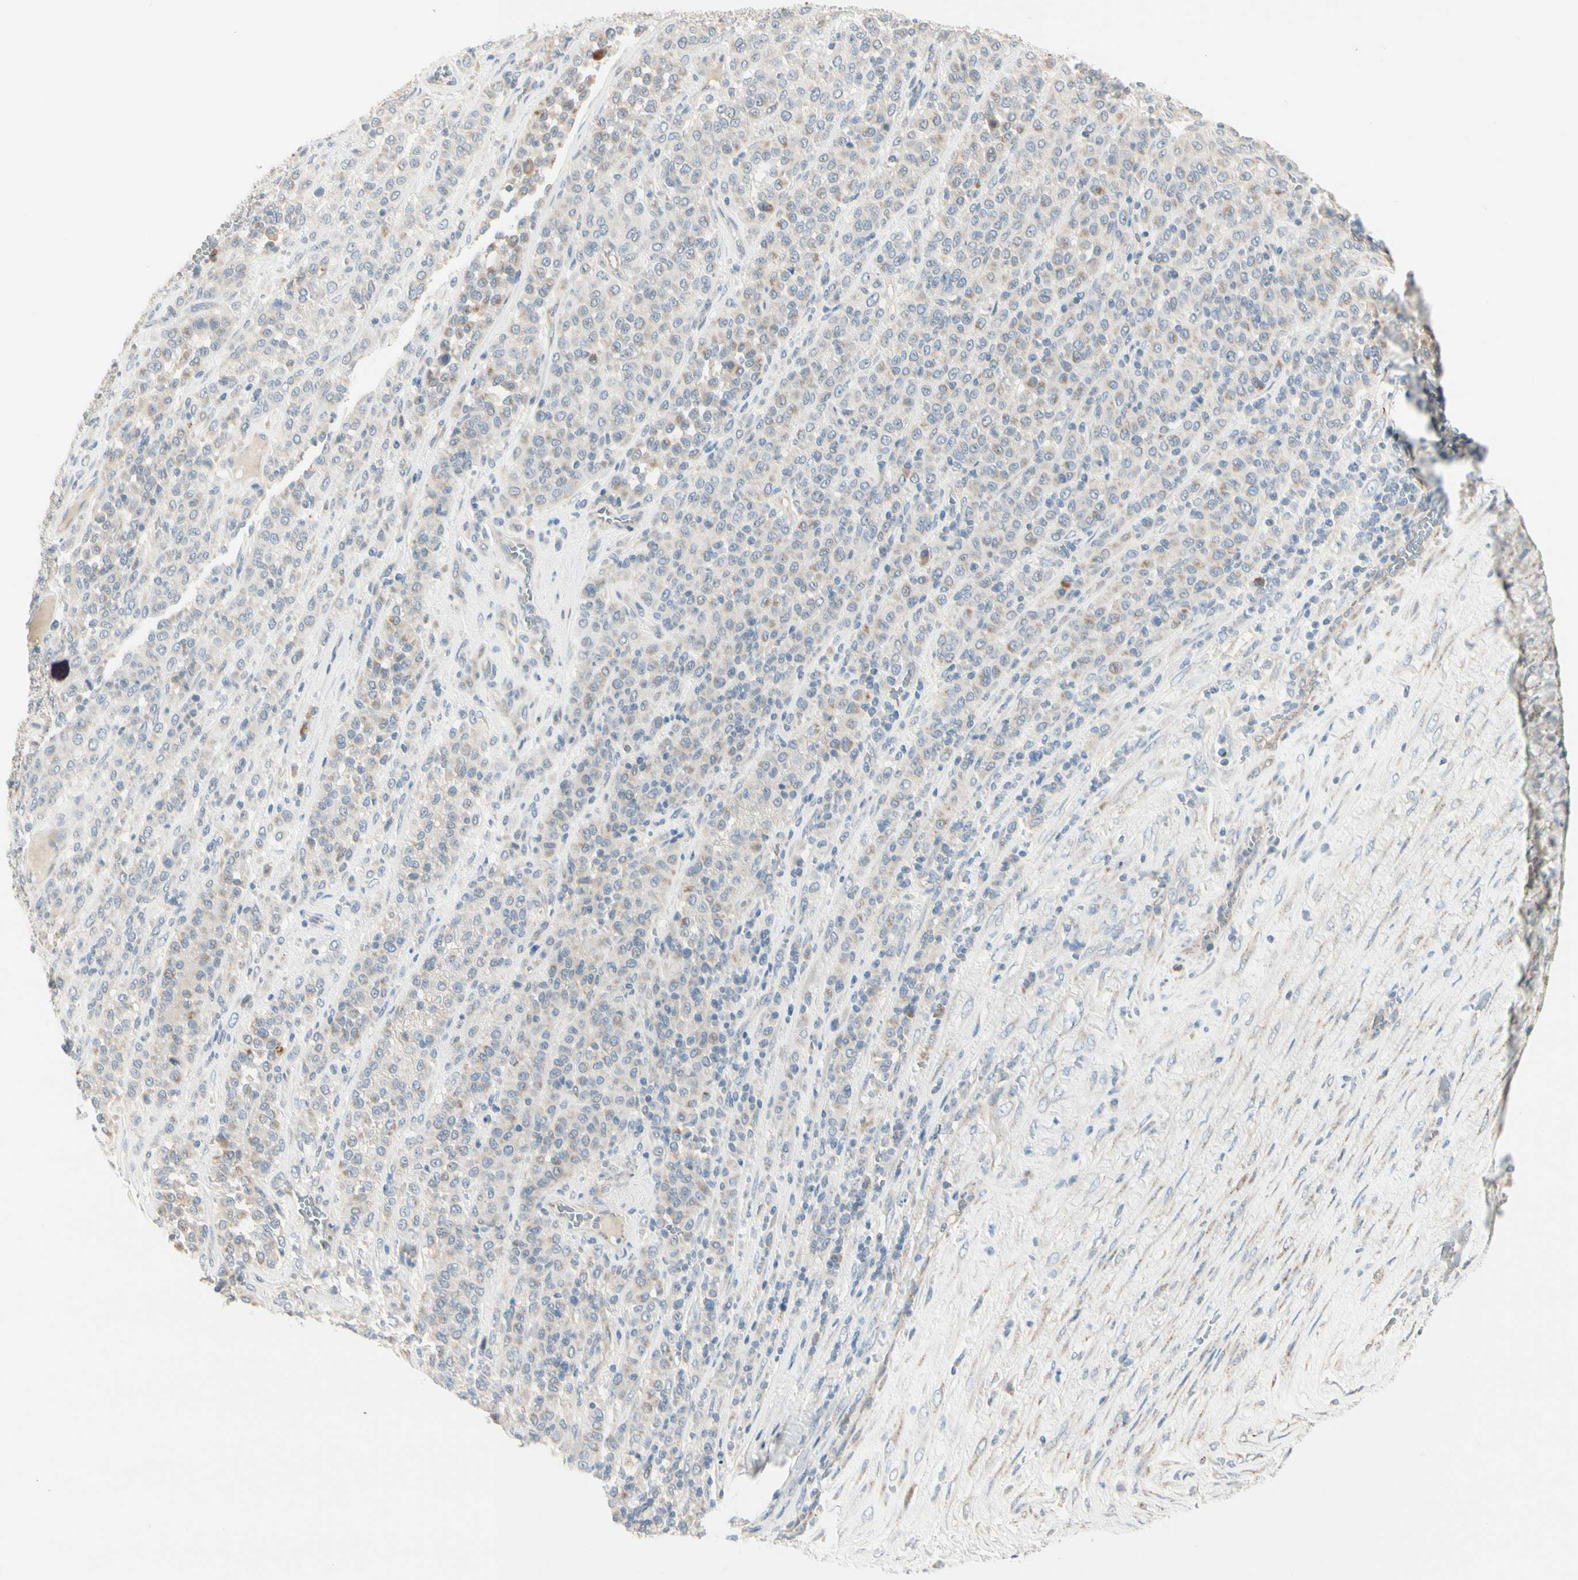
{"staining": {"intensity": "weak", "quantity": "25%-75%", "location": "cytoplasmic/membranous"}, "tissue": "melanoma", "cell_type": "Tumor cells", "image_type": "cancer", "snomed": [{"axis": "morphology", "description": "Malignant melanoma, Metastatic site"}, {"axis": "topography", "description": "Pancreas"}], "caption": "High-power microscopy captured an IHC image of malignant melanoma (metastatic site), revealing weak cytoplasmic/membranous positivity in about 25%-75% of tumor cells.", "gene": "ALDH18A1", "patient": {"sex": "female", "age": 30}}